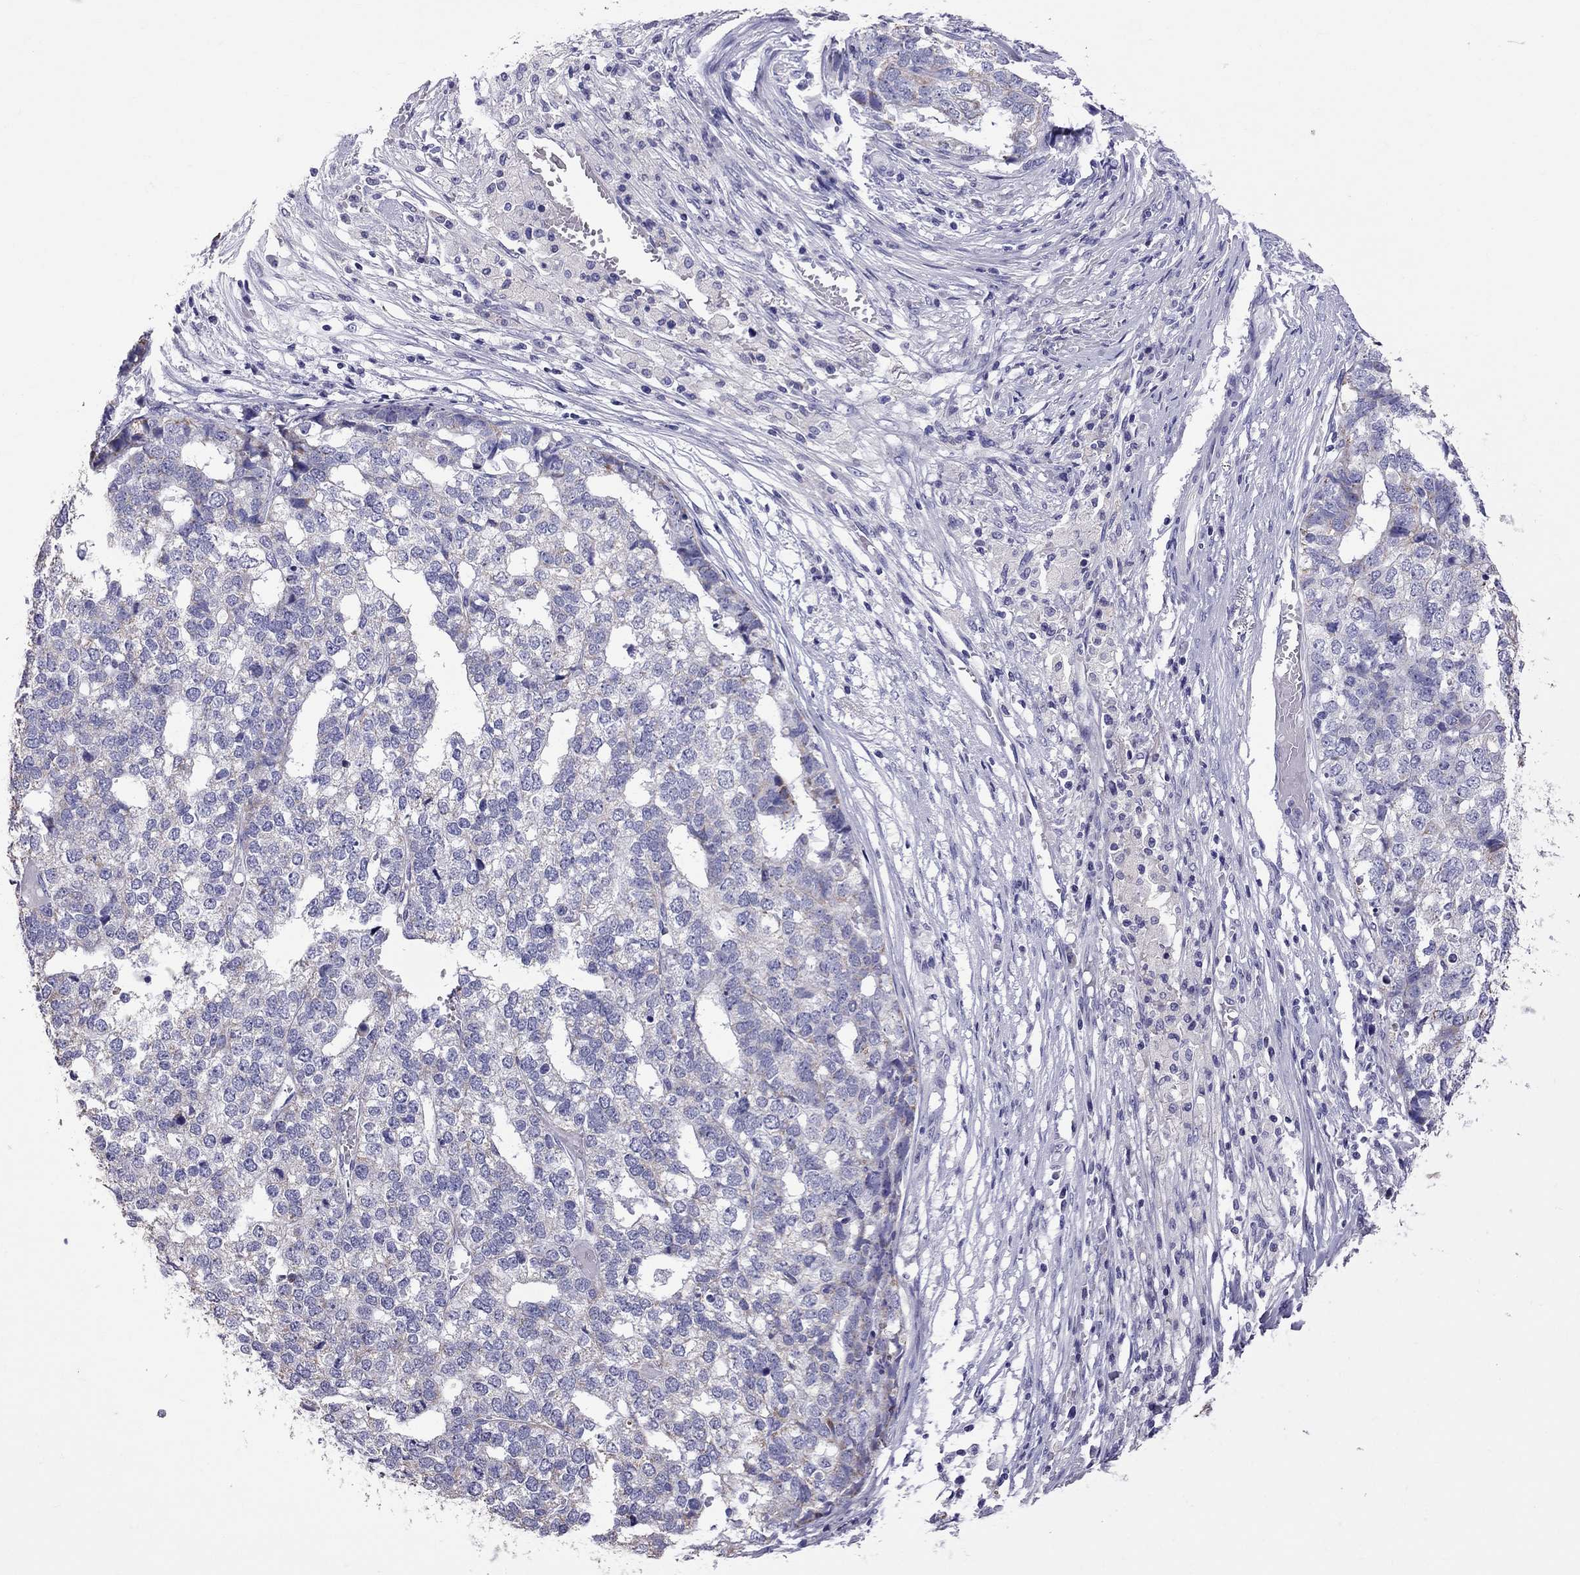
{"staining": {"intensity": "weak", "quantity": "<25%", "location": "cytoplasmic/membranous"}, "tissue": "stomach cancer", "cell_type": "Tumor cells", "image_type": "cancer", "snomed": [{"axis": "morphology", "description": "Adenocarcinoma, NOS"}, {"axis": "topography", "description": "Stomach"}], "caption": "Human adenocarcinoma (stomach) stained for a protein using immunohistochemistry reveals no staining in tumor cells.", "gene": "TTLL13", "patient": {"sex": "male", "age": 69}}